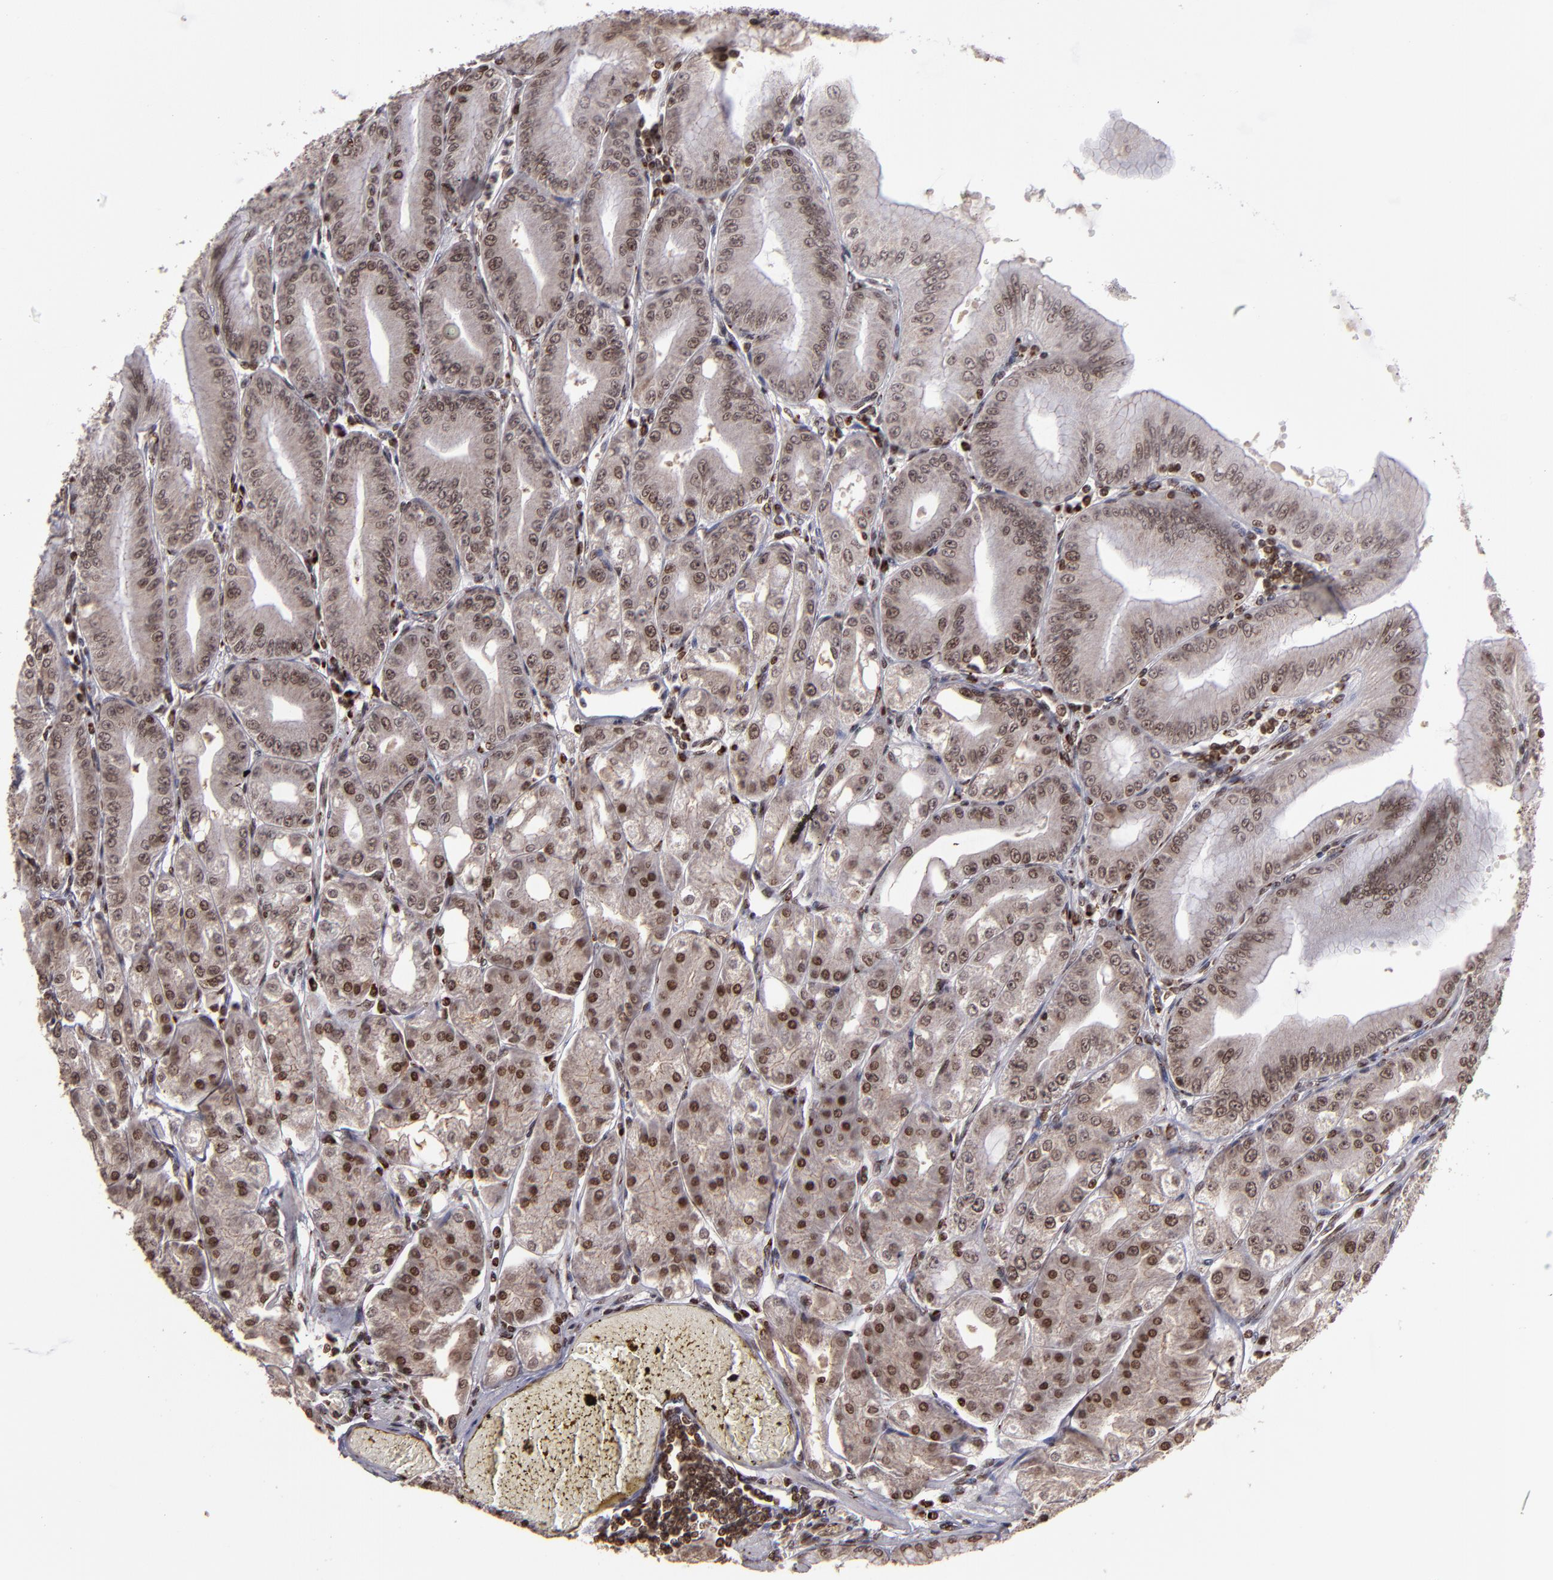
{"staining": {"intensity": "moderate", "quantity": ">75%", "location": "cytoplasmic/membranous,nuclear"}, "tissue": "stomach", "cell_type": "Glandular cells", "image_type": "normal", "snomed": [{"axis": "morphology", "description": "Normal tissue, NOS"}, {"axis": "topography", "description": "Stomach, lower"}], "caption": "IHC of unremarkable human stomach shows medium levels of moderate cytoplasmic/membranous,nuclear expression in about >75% of glandular cells.", "gene": "CSDC2", "patient": {"sex": "male", "age": 71}}